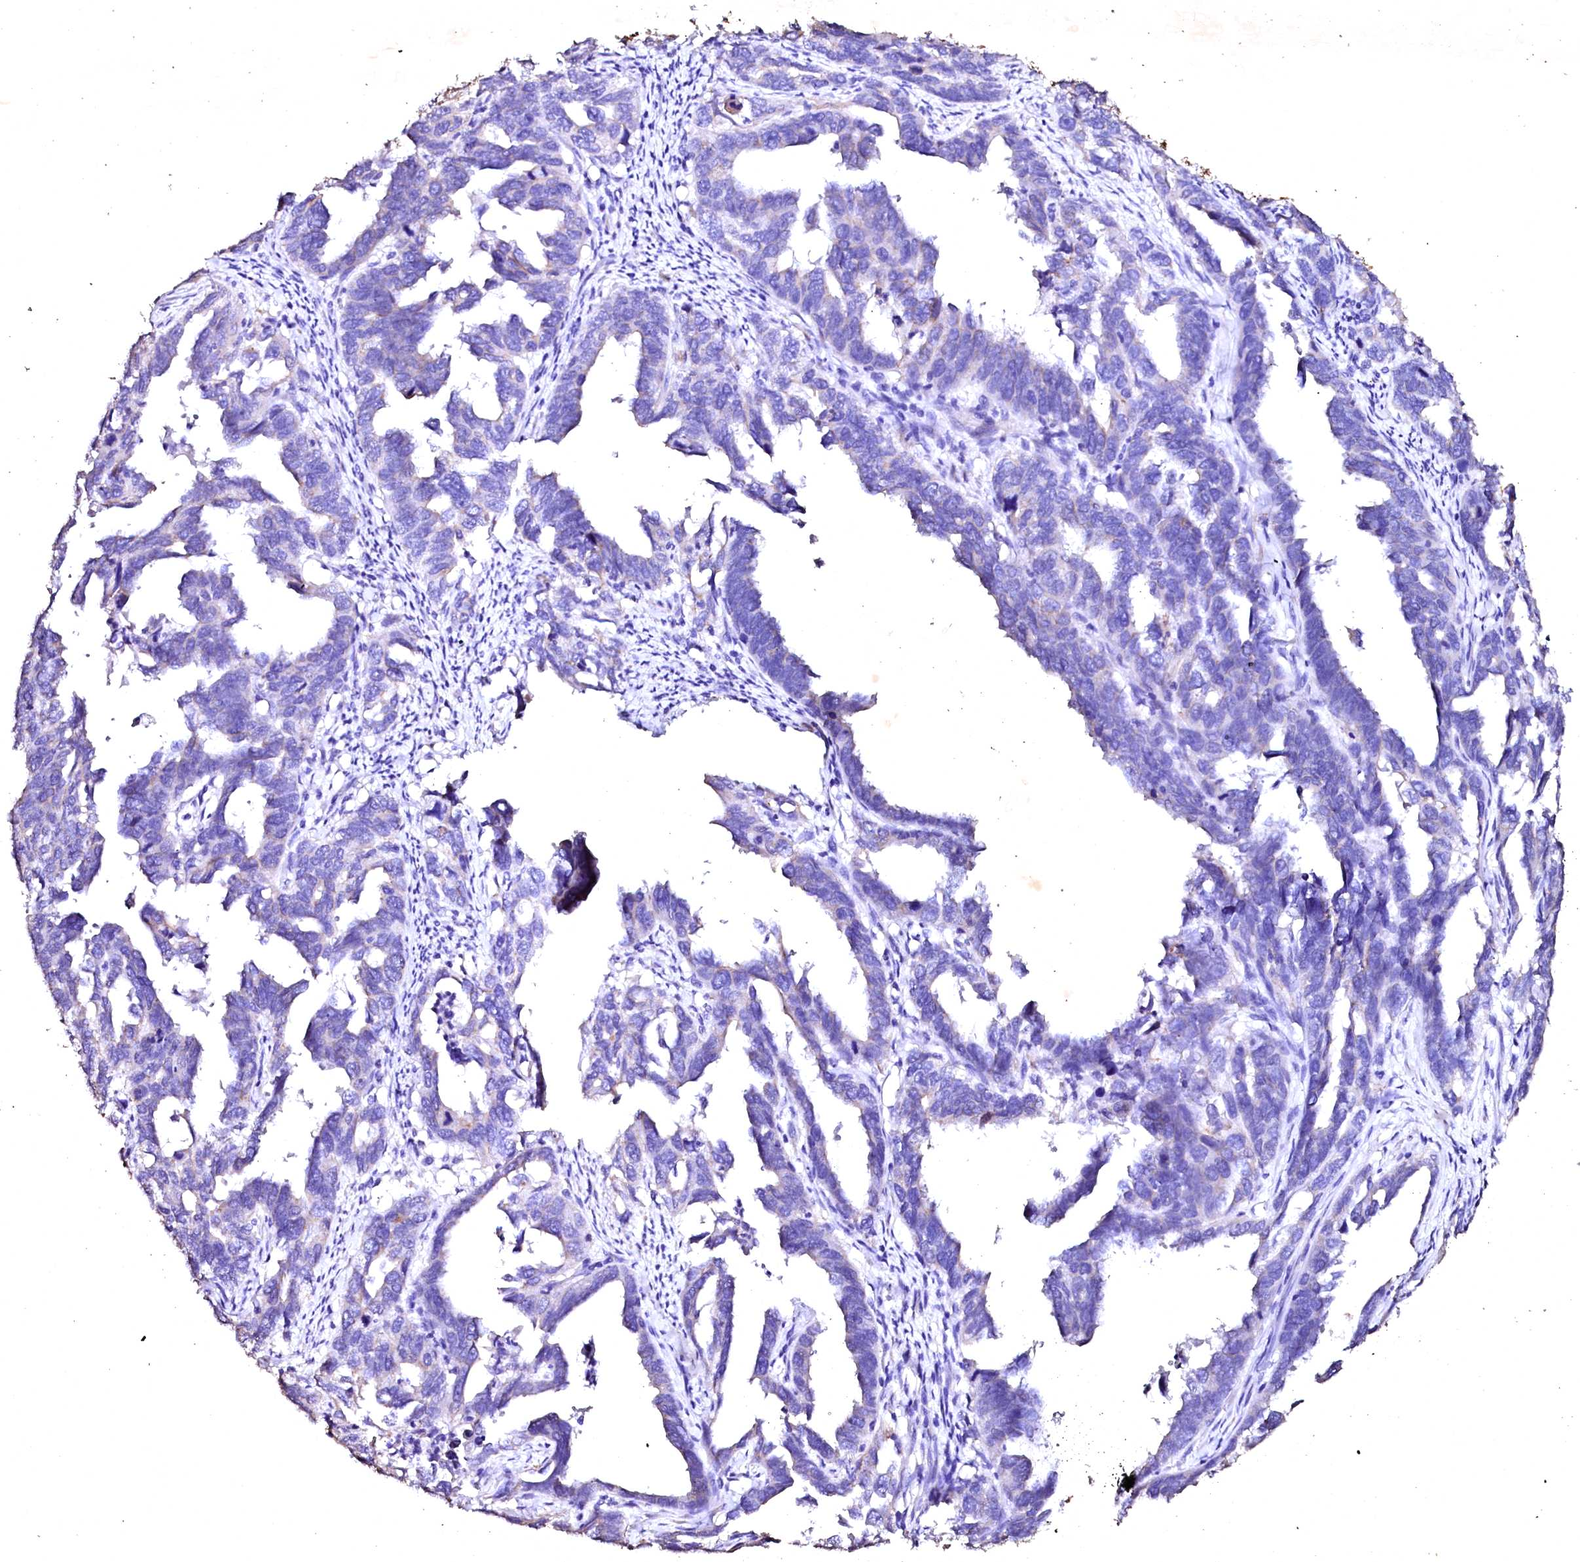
{"staining": {"intensity": "weak", "quantity": "<25%", "location": "cytoplasmic/membranous"}, "tissue": "endometrial cancer", "cell_type": "Tumor cells", "image_type": "cancer", "snomed": [{"axis": "morphology", "description": "Adenocarcinoma, NOS"}, {"axis": "topography", "description": "Endometrium"}], "caption": "Tumor cells are negative for brown protein staining in adenocarcinoma (endometrial). Nuclei are stained in blue.", "gene": "VPS36", "patient": {"sex": "female", "age": 65}}